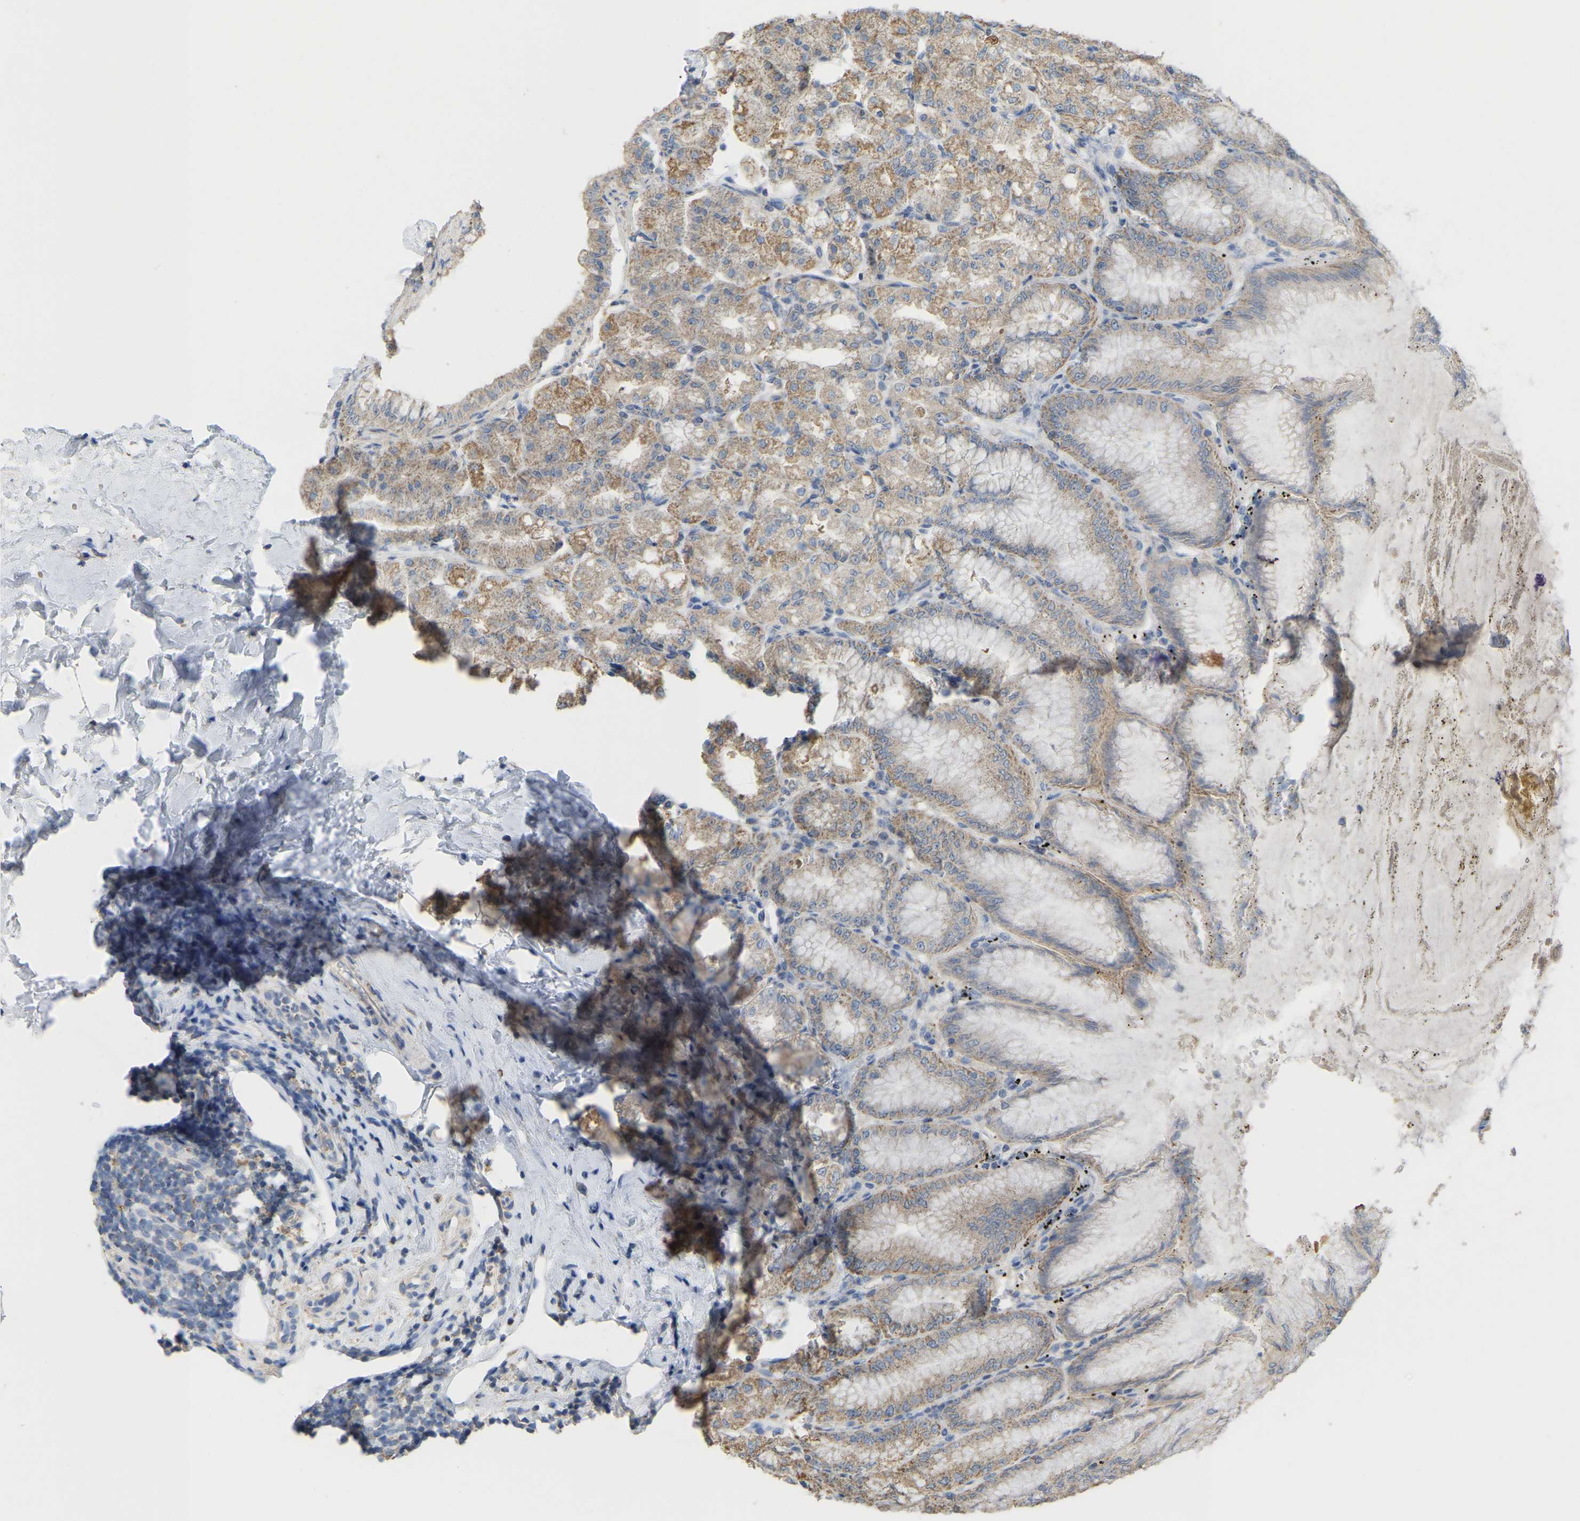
{"staining": {"intensity": "weak", "quantity": "25%-75%", "location": "cytoplasmic/membranous"}, "tissue": "stomach", "cell_type": "Glandular cells", "image_type": "normal", "snomed": [{"axis": "morphology", "description": "Normal tissue, NOS"}, {"axis": "topography", "description": "Stomach, lower"}], "caption": "Immunohistochemistry histopathology image of normal stomach: stomach stained using immunohistochemistry exhibits low levels of weak protein expression localized specifically in the cytoplasmic/membranous of glandular cells, appearing as a cytoplasmic/membranous brown color.", "gene": "SERPINB5", "patient": {"sex": "male", "age": 71}}